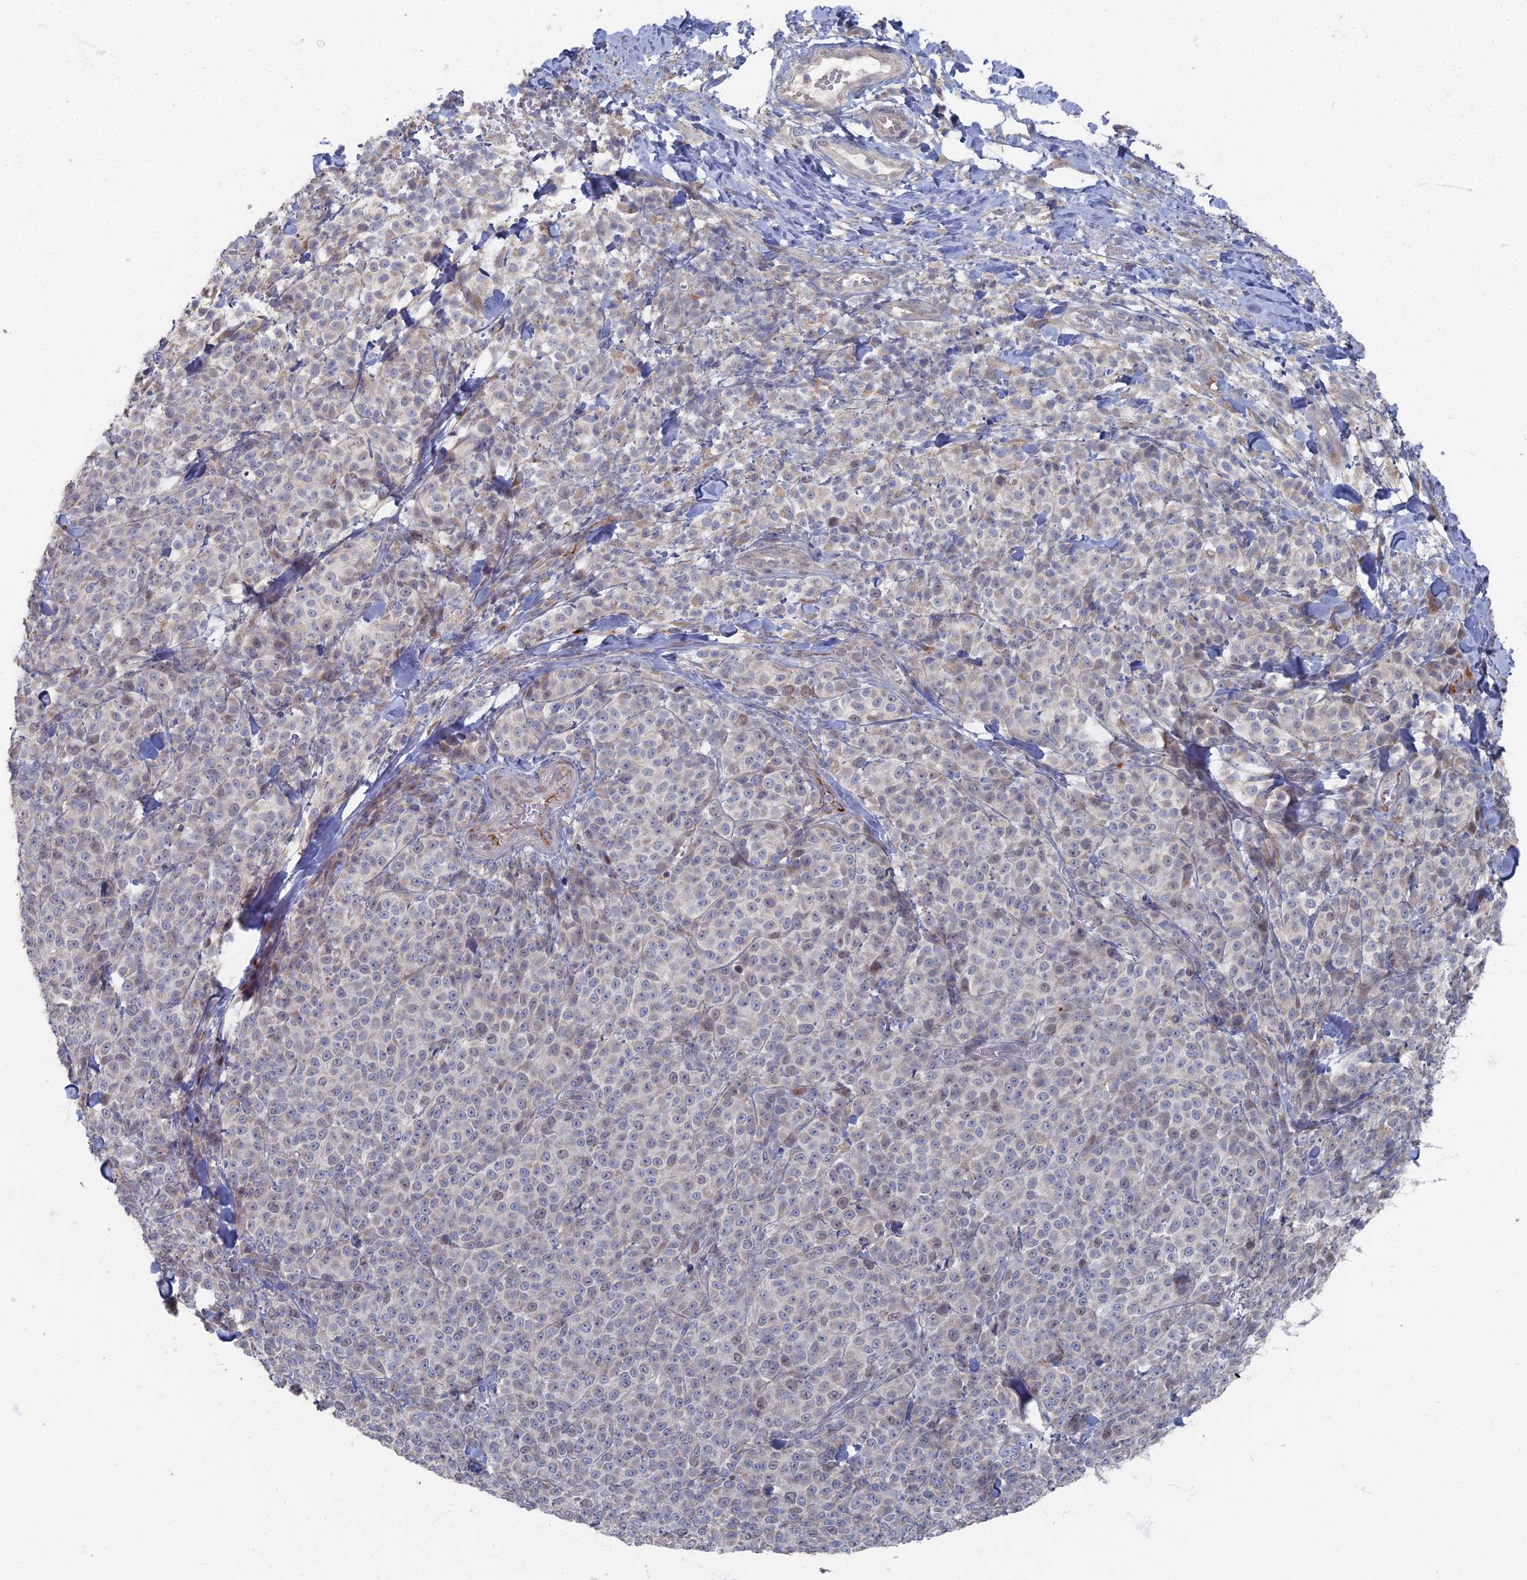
{"staining": {"intensity": "weak", "quantity": "<25%", "location": "nuclear"}, "tissue": "melanoma", "cell_type": "Tumor cells", "image_type": "cancer", "snomed": [{"axis": "morphology", "description": "Normal tissue, NOS"}, {"axis": "morphology", "description": "Malignant melanoma, NOS"}, {"axis": "topography", "description": "Skin"}], "caption": "This is an immunohistochemistry (IHC) photomicrograph of human melanoma. There is no expression in tumor cells.", "gene": "TMEM128", "patient": {"sex": "female", "age": 34}}